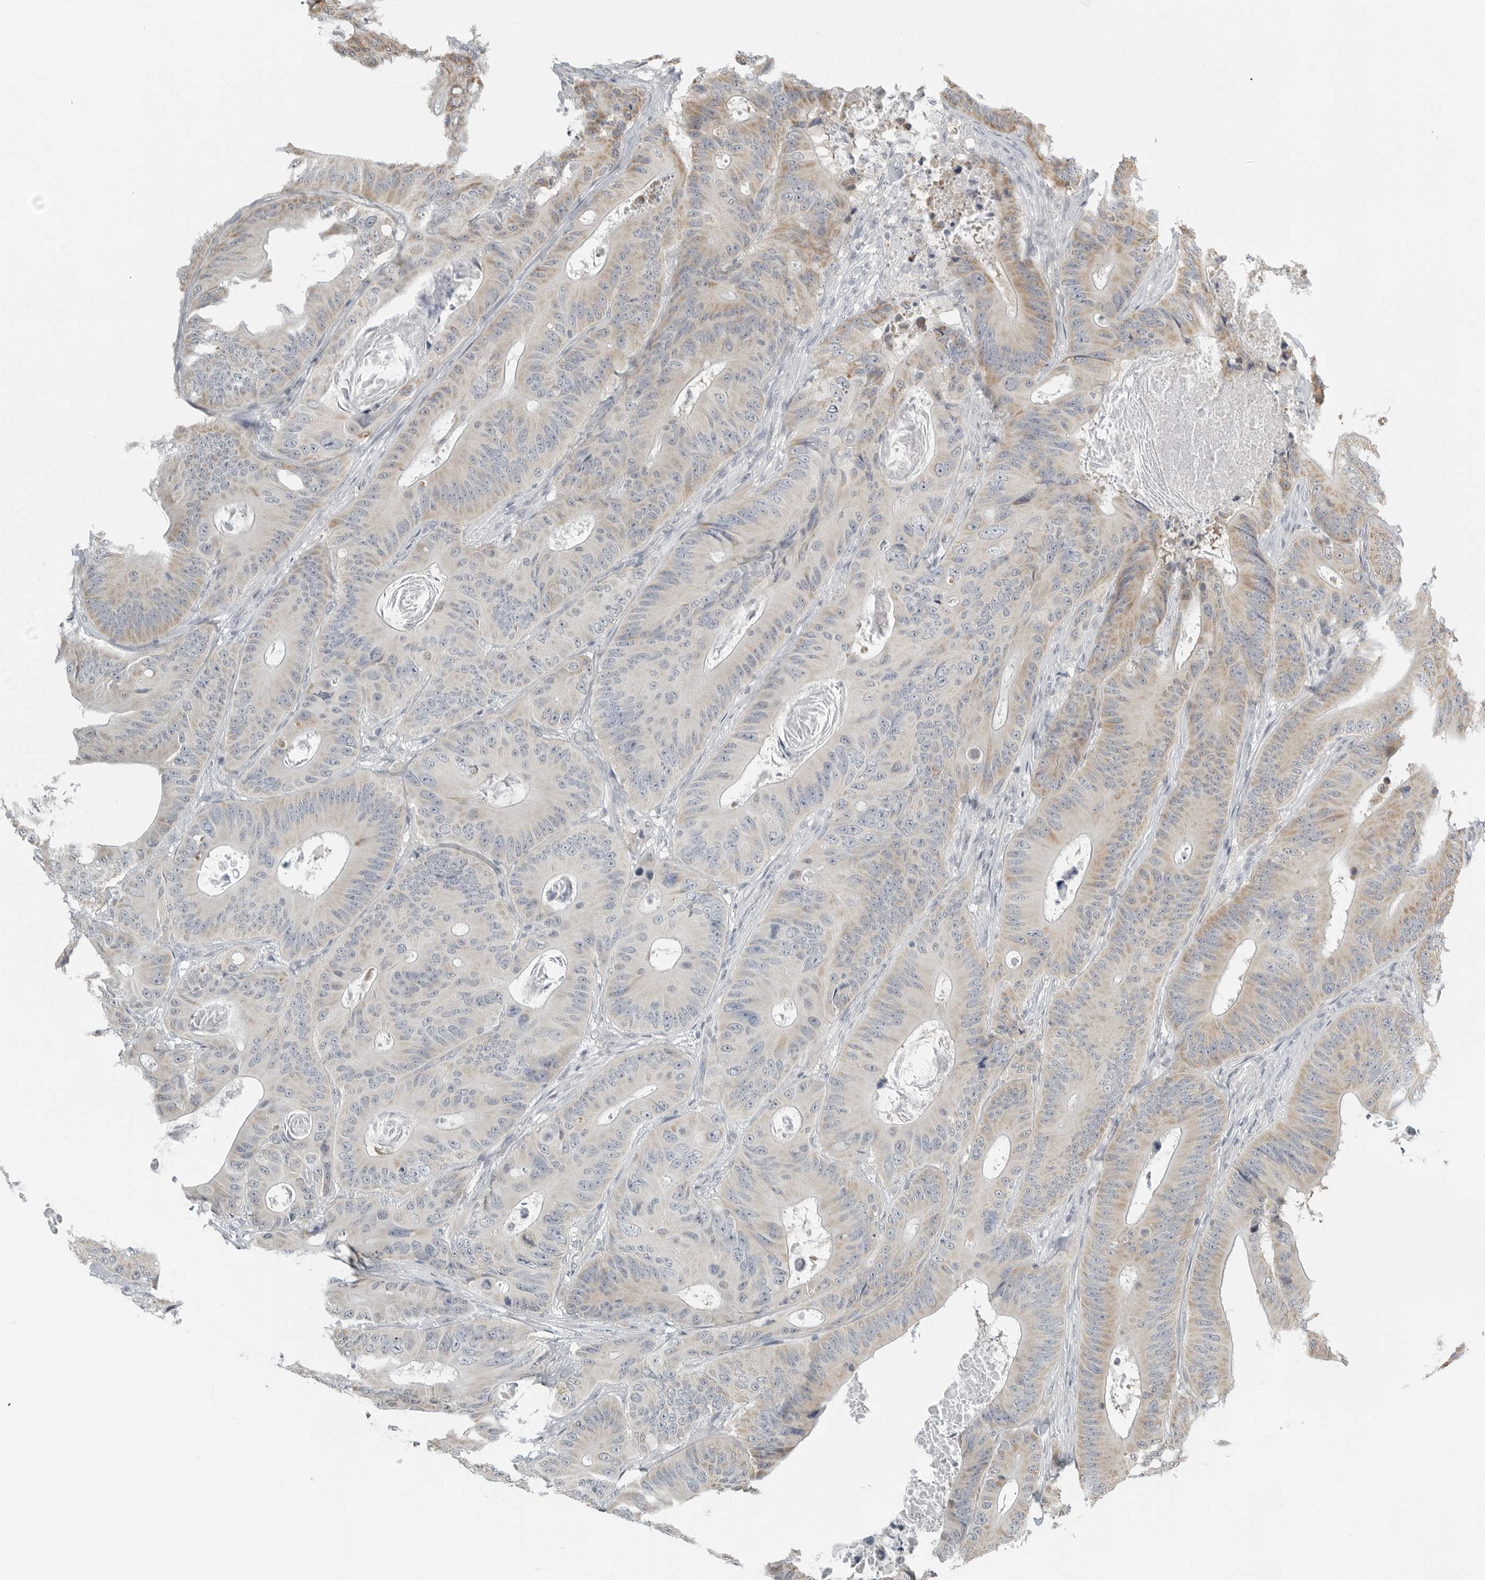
{"staining": {"intensity": "moderate", "quantity": "<25%", "location": "cytoplasmic/membranous"}, "tissue": "colorectal cancer", "cell_type": "Tumor cells", "image_type": "cancer", "snomed": [{"axis": "morphology", "description": "Adenocarcinoma, NOS"}, {"axis": "topography", "description": "Colon"}], "caption": "This micrograph reveals immunohistochemistry (IHC) staining of colorectal cancer, with low moderate cytoplasmic/membranous staining in approximately <25% of tumor cells.", "gene": "IL12RB2", "patient": {"sex": "male", "age": 83}}